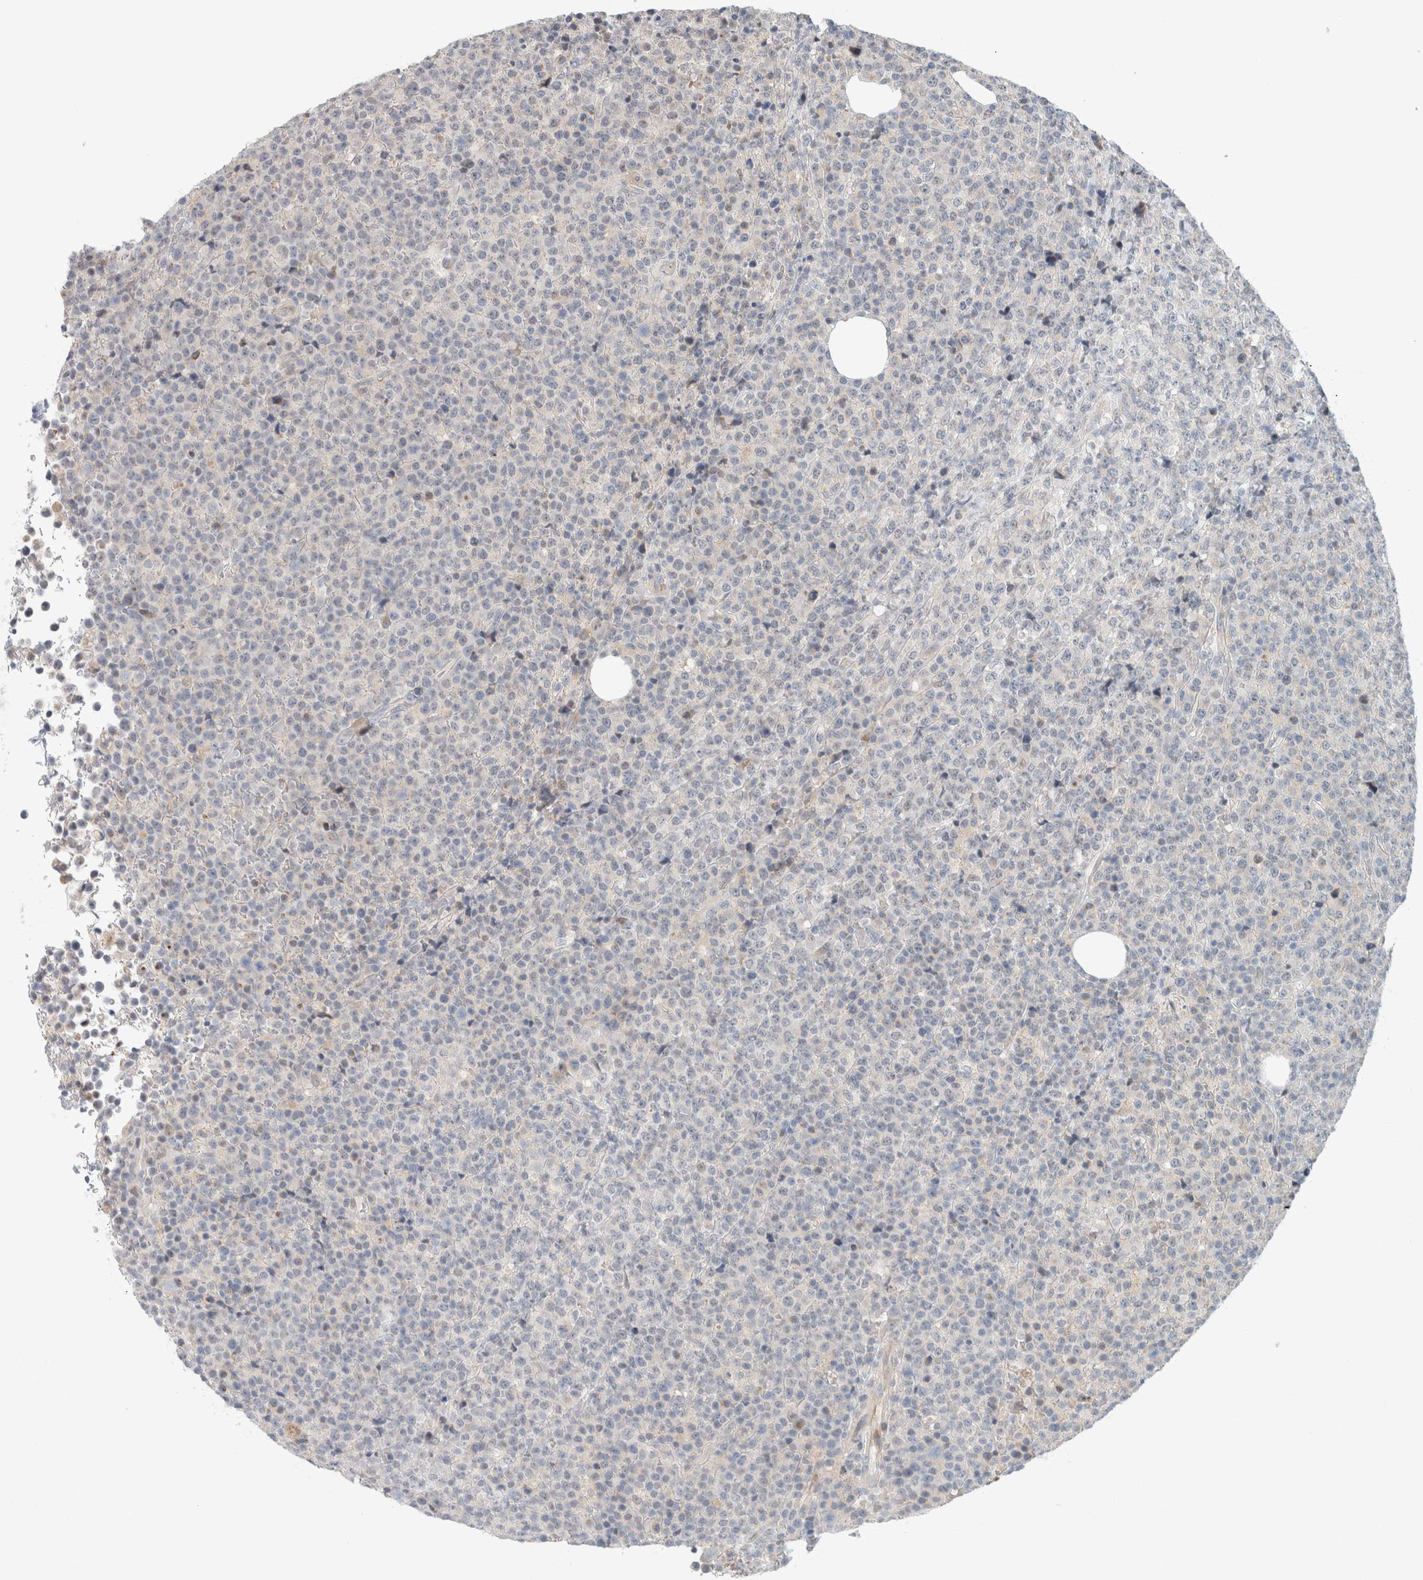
{"staining": {"intensity": "negative", "quantity": "none", "location": "none"}, "tissue": "lymphoma", "cell_type": "Tumor cells", "image_type": "cancer", "snomed": [{"axis": "morphology", "description": "Malignant lymphoma, non-Hodgkin's type, High grade"}, {"axis": "topography", "description": "Lymph node"}], "caption": "DAB (3,3'-diaminobenzidine) immunohistochemical staining of human high-grade malignant lymphoma, non-Hodgkin's type shows no significant positivity in tumor cells.", "gene": "CRAT", "patient": {"sex": "male", "age": 13}}